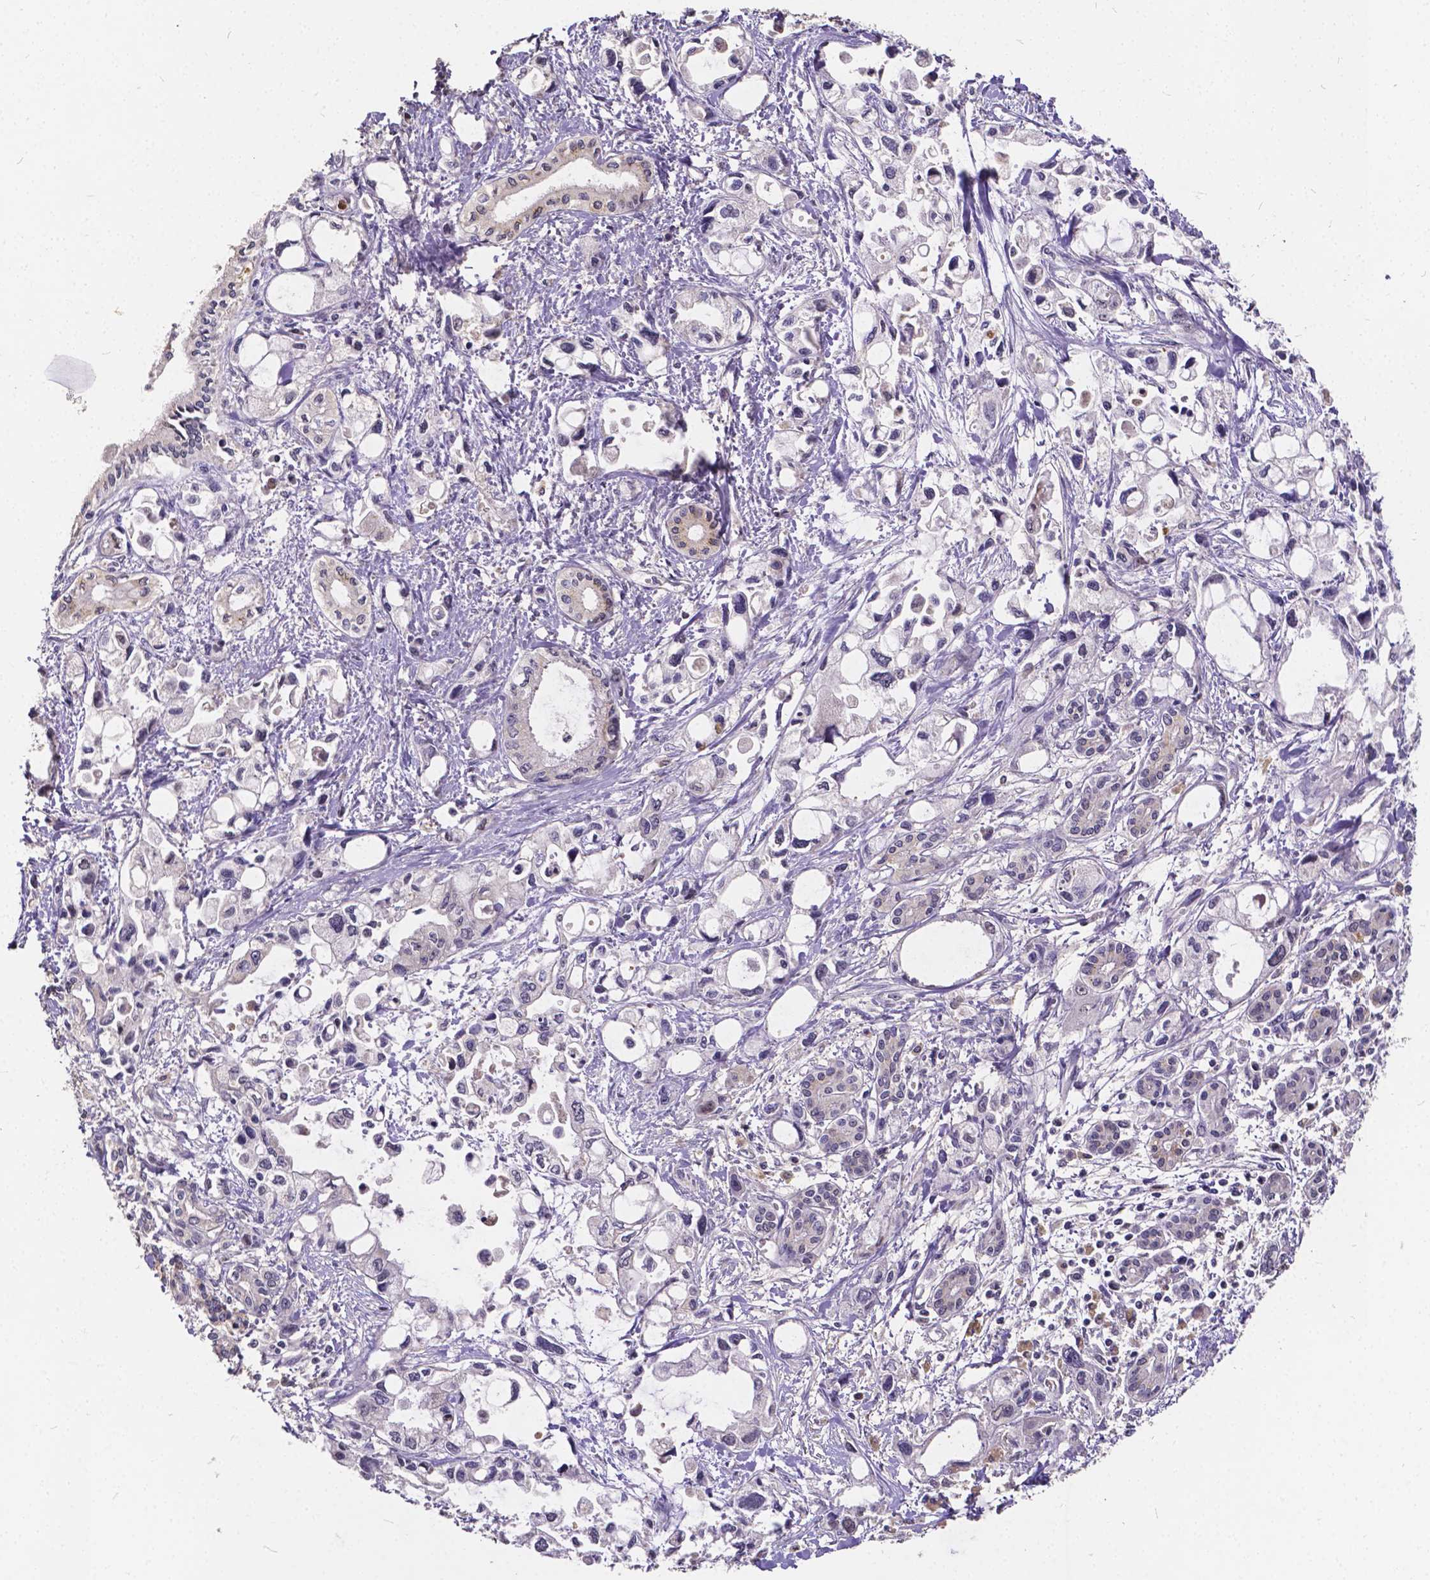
{"staining": {"intensity": "negative", "quantity": "none", "location": "none"}, "tissue": "pancreatic cancer", "cell_type": "Tumor cells", "image_type": "cancer", "snomed": [{"axis": "morphology", "description": "Adenocarcinoma, NOS"}, {"axis": "topography", "description": "Pancreas"}], "caption": "Tumor cells are negative for protein expression in human pancreatic cancer (adenocarcinoma).", "gene": "CTNNA2", "patient": {"sex": "female", "age": 61}}